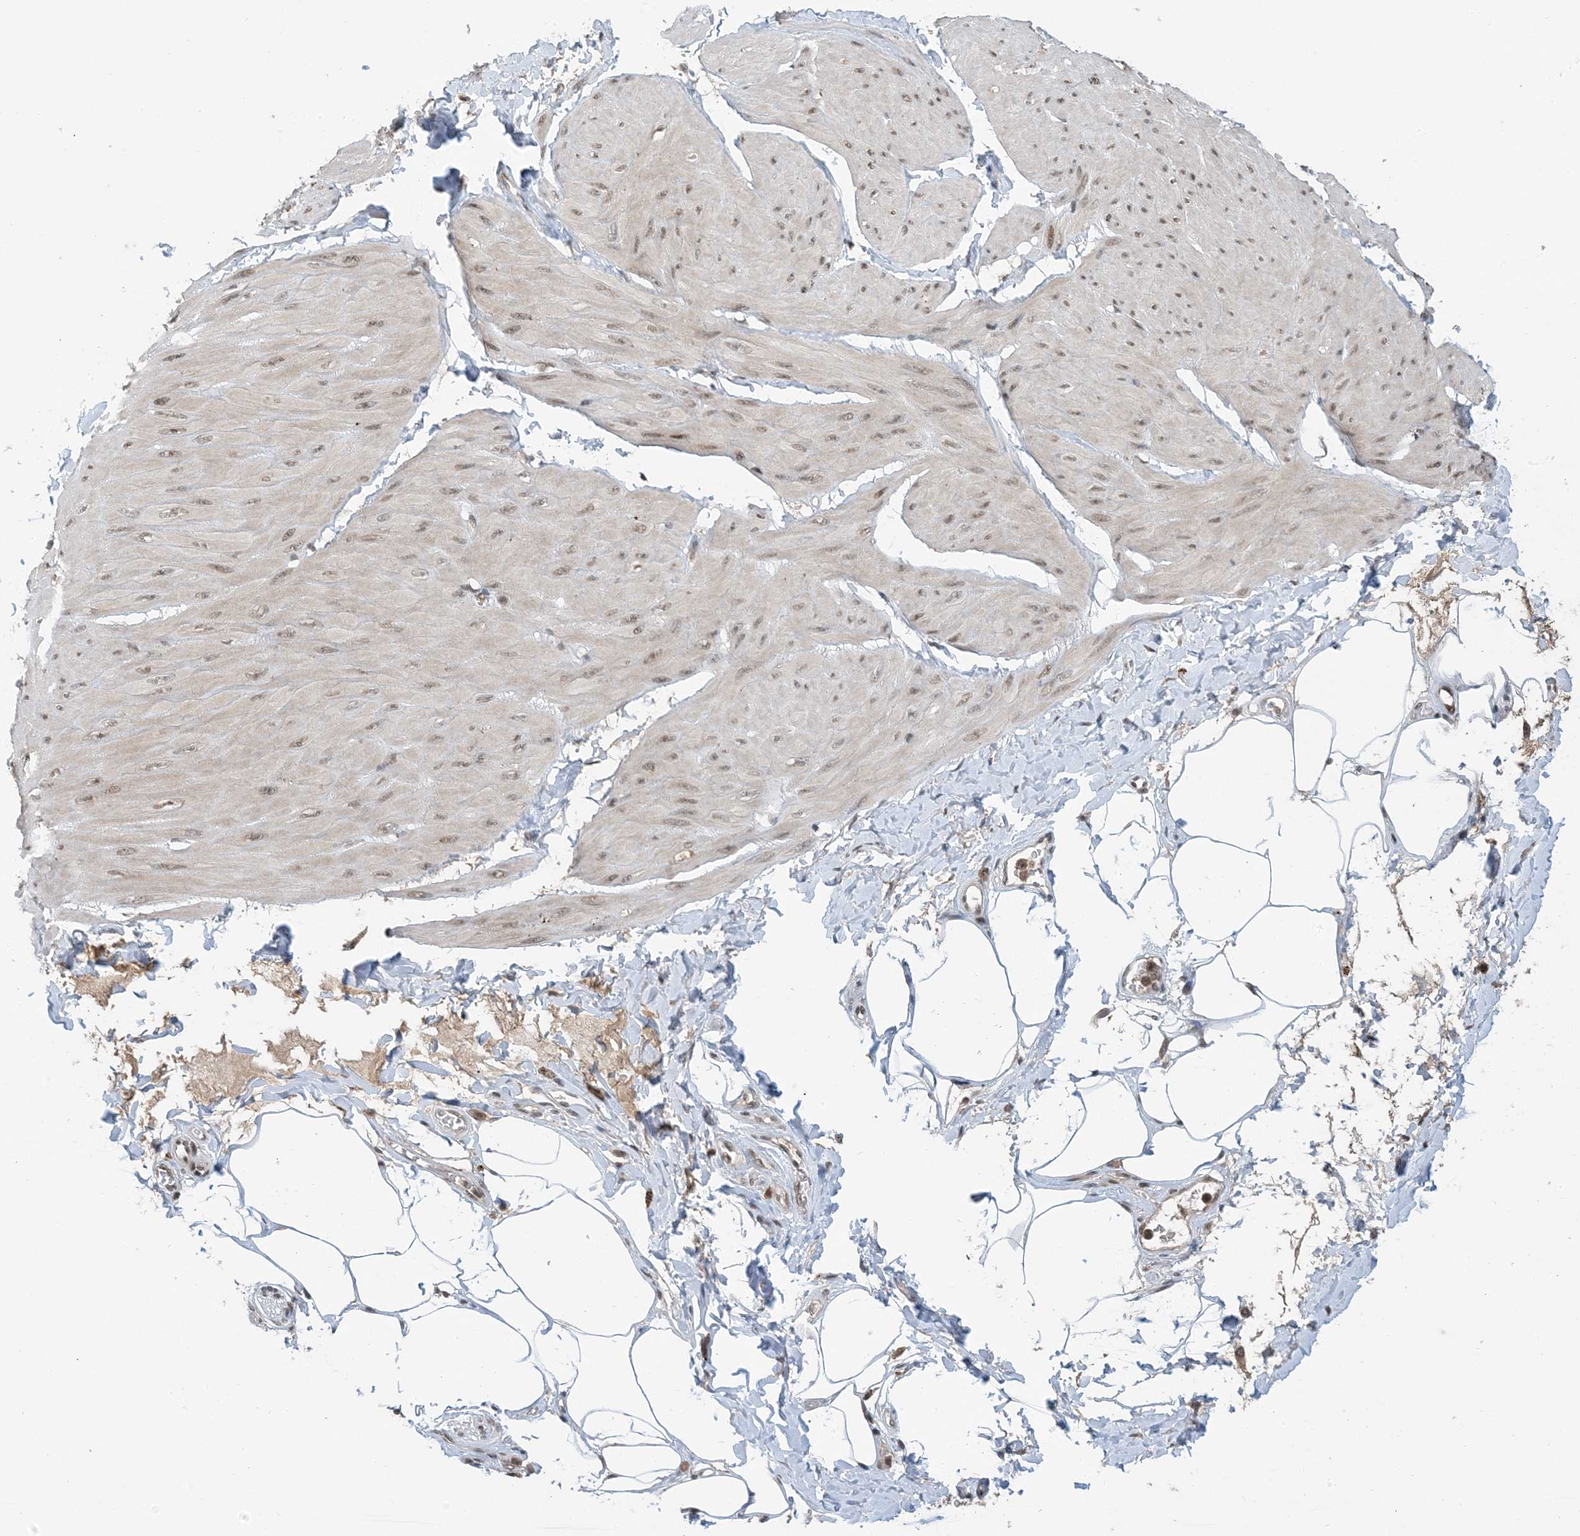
{"staining": {"intensity": "weak", "quantity": "25%-75%", "location": "nuclear"}, "tissue": "smooth muscle", "cell_type": "Smooth muscle cells", "image_type": "normal", "snomed": [{"axis": "morphology", "description": "Urothelial carcinoma, High grade"}, {"axis": "topography", "description": "Urinary bladder"}], "caption": "A brown stain labels weak nuclear staining of a protein in smooth muscle cells of benign human smooth muscle.", "gene": "ACYP2", "patient": {"sex": "male", "age": 46}}